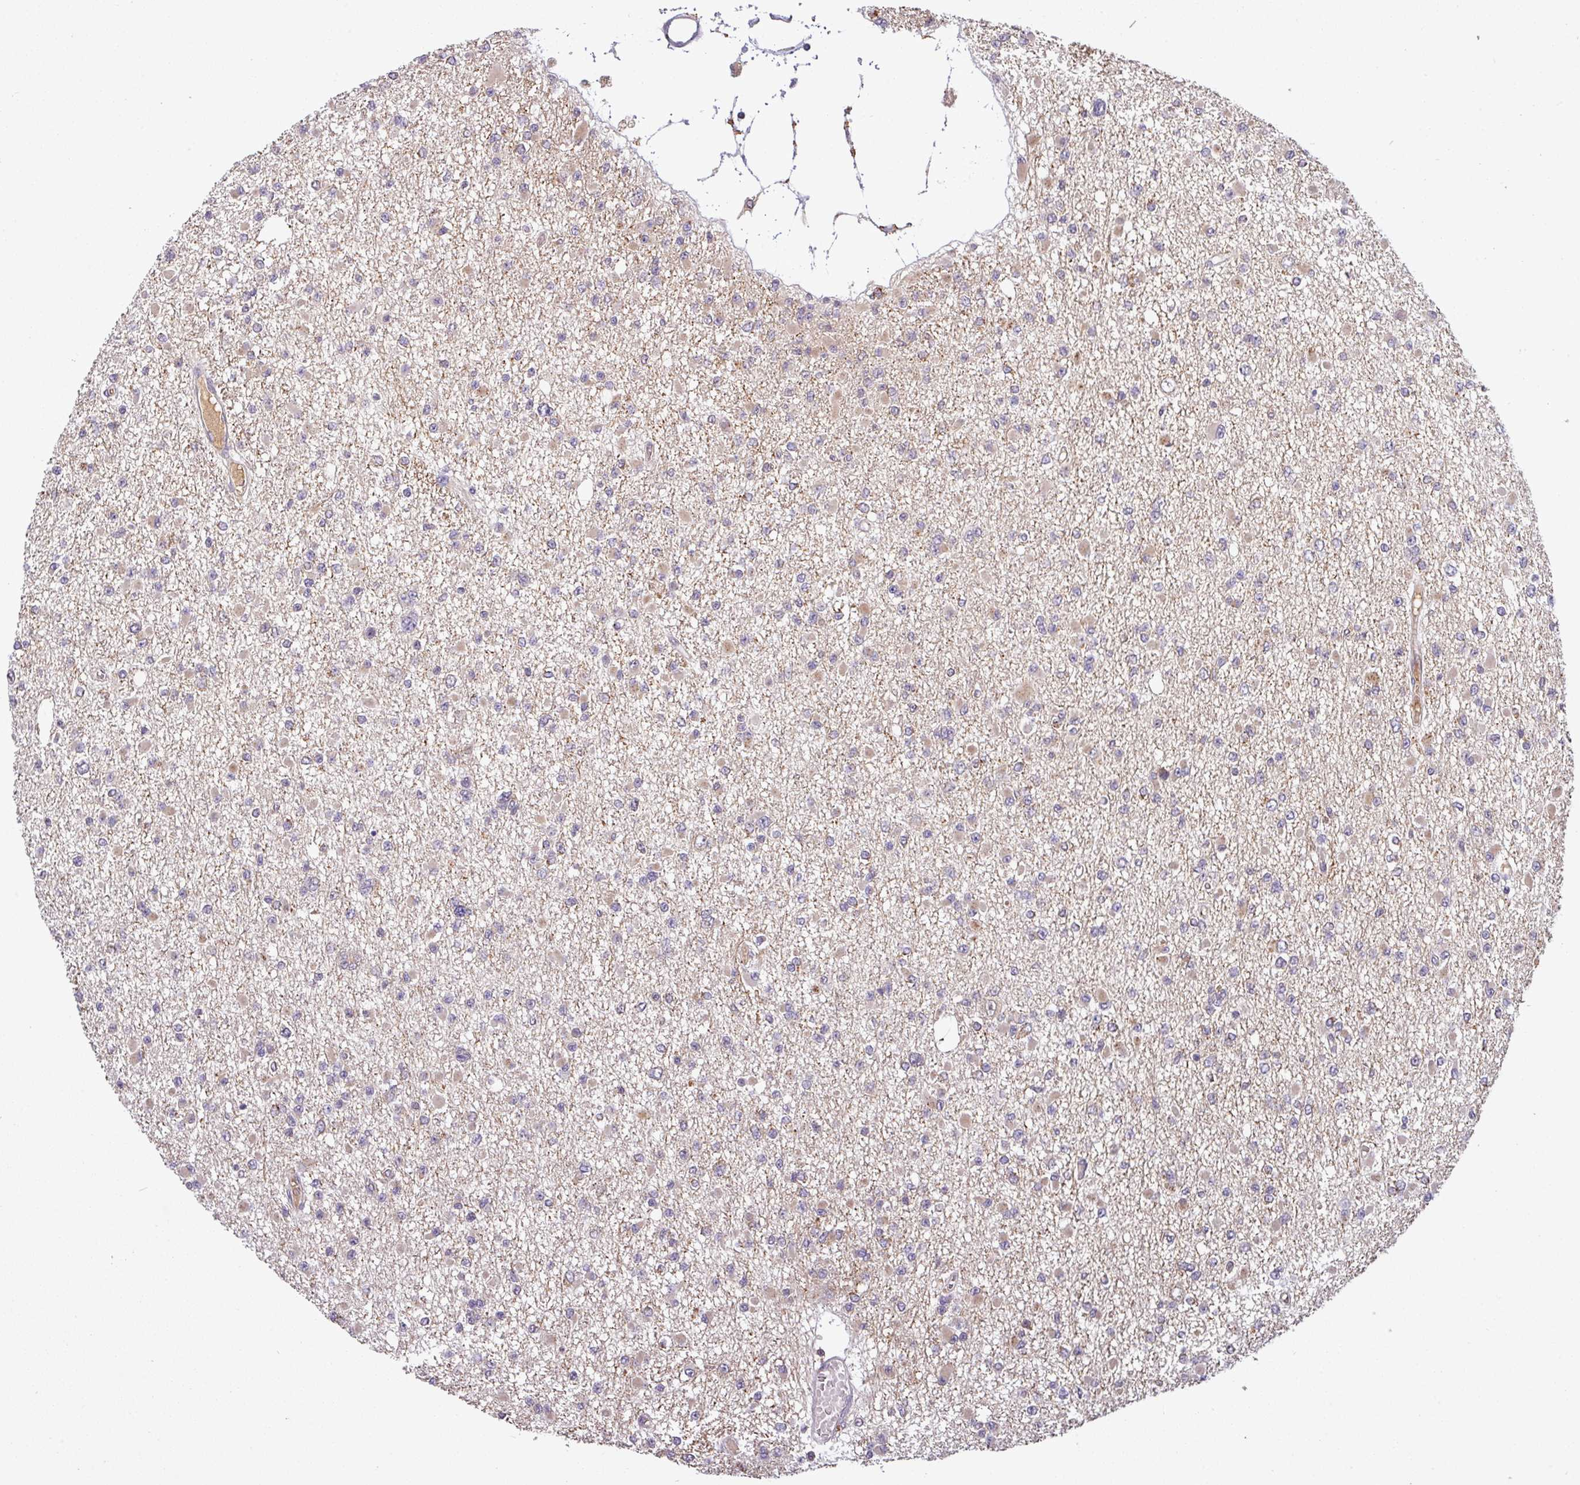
{"staining": {"intensity": "weak", "quantity": "<25%", "location": "cytoplasmic/membranous"}, "tissue": "glioma", "cell_type": "Tumor cells", "image_type": "cancer", "snomed": [{"axis": "morphology", "description": "Glioma, malignant, Low grade"}, {"axis": "topography", "description": "Brain"}], "caption": "A high-resolution micrograph shows immunohistochemistry (IHC) staining of glioma, which demonstrates no significant positivity in tumor cells. (DAB (3,3'-diaminobenzidine) immunohistochemistry visualized using brightfield microscopy, high magnification).", "gene": "PUS1", "patient": {"sex": "female", "age": 22}}